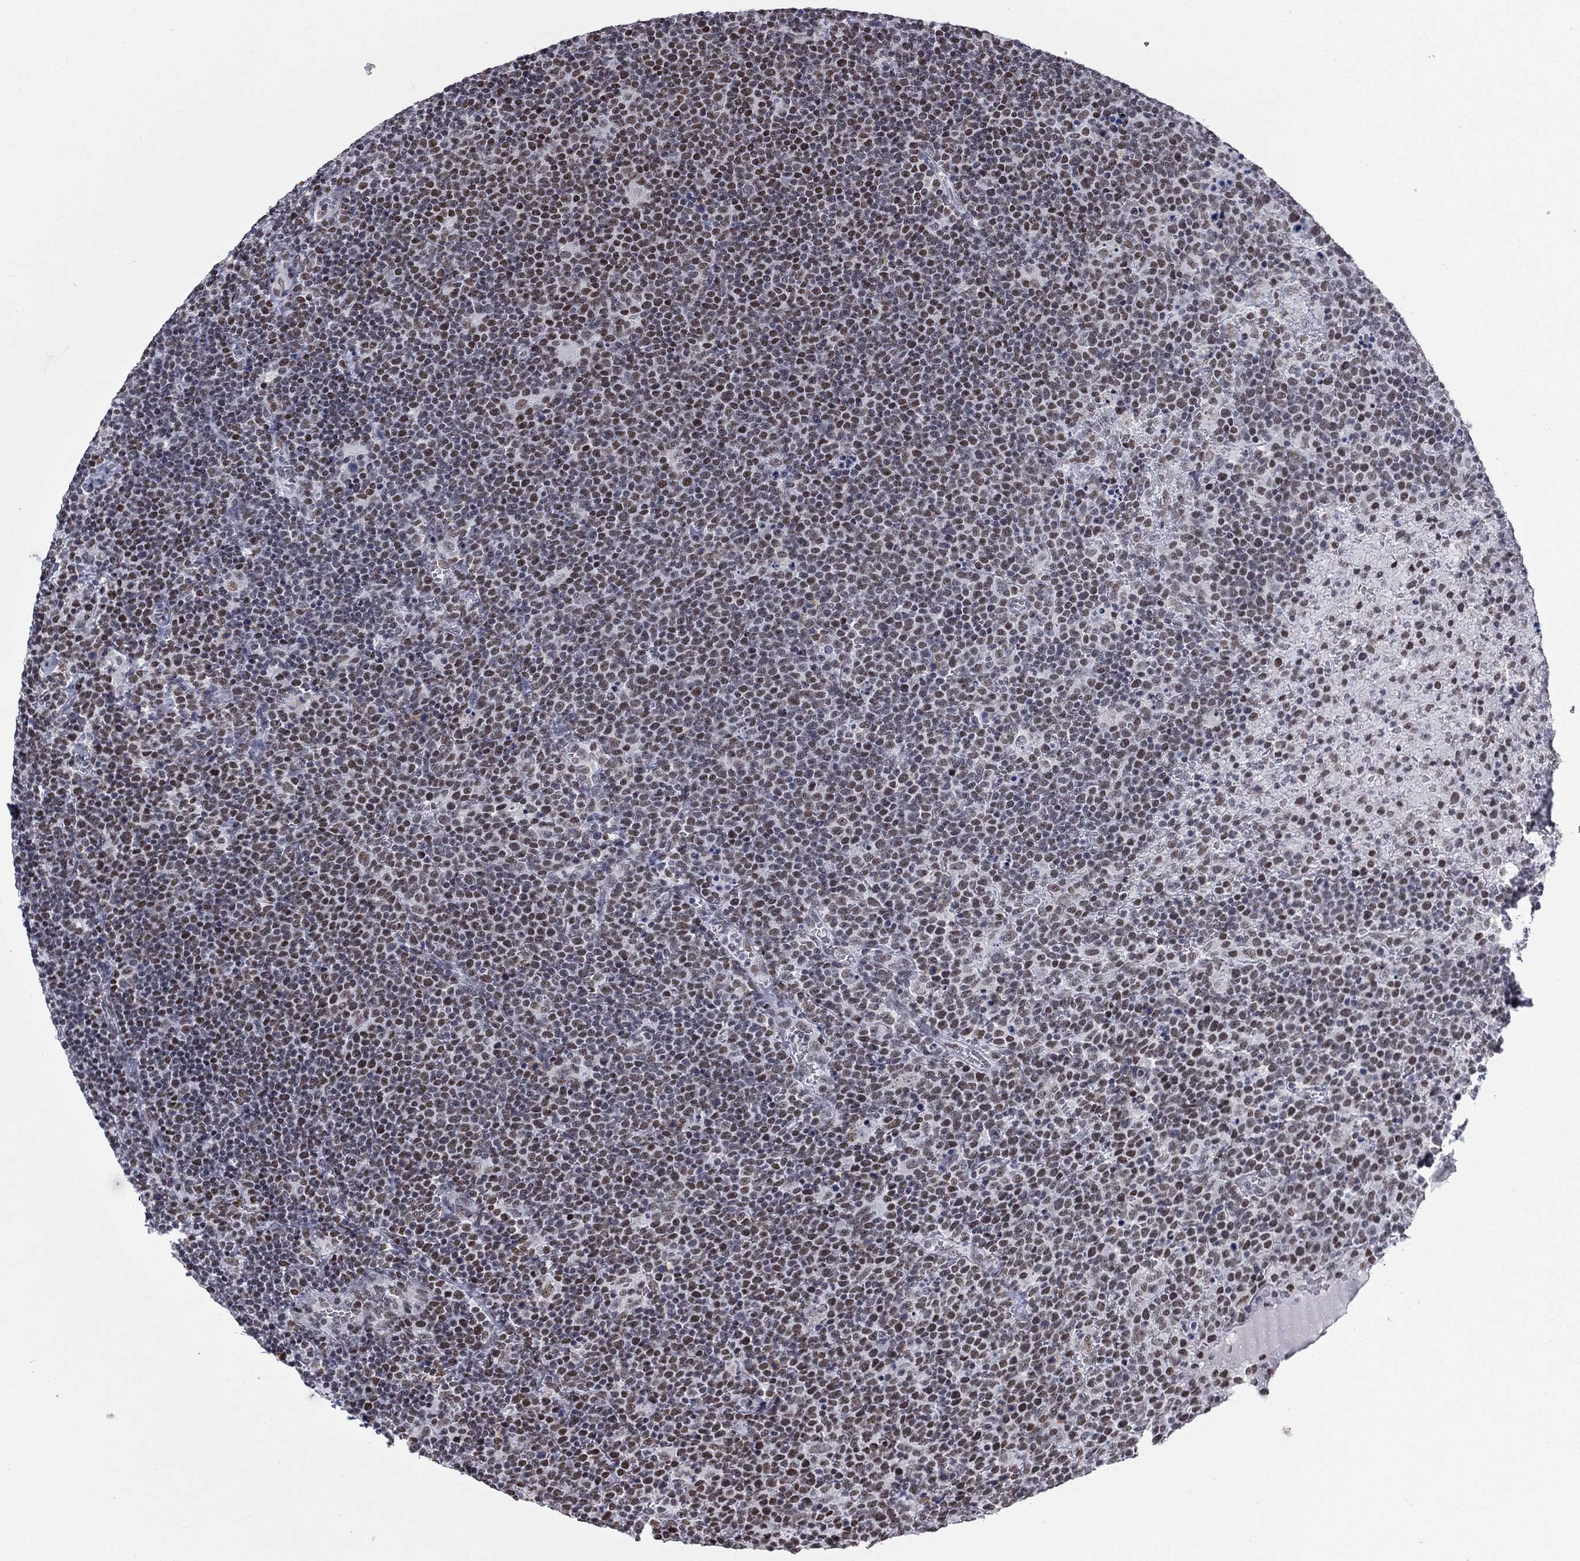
{"staining": {"intensity": "weak", "quantity": "25%-75%", "location": "nuclear"}, "tissue": "lymphoma", "cell_type": "Tumor cells", "image_type": "cancer", "snomed": [{"axis": "morphology", "description": "Malignant lymphoma, non-Hodgkin's type, High grade"}, {"axis": "topography", "description": "Lymph node"}], "caption": "High-grade malignant lymphoma, non-Hodgkin's type stained with DAB (3,3'-diaminobenzidine) immunohistochemistry (IHC) exhibits low levels of weak nuclear staining in about 25%-75% of tumor cells.", "gene": "NPAS3", "patient": {"sex": "male", "age": 61}}